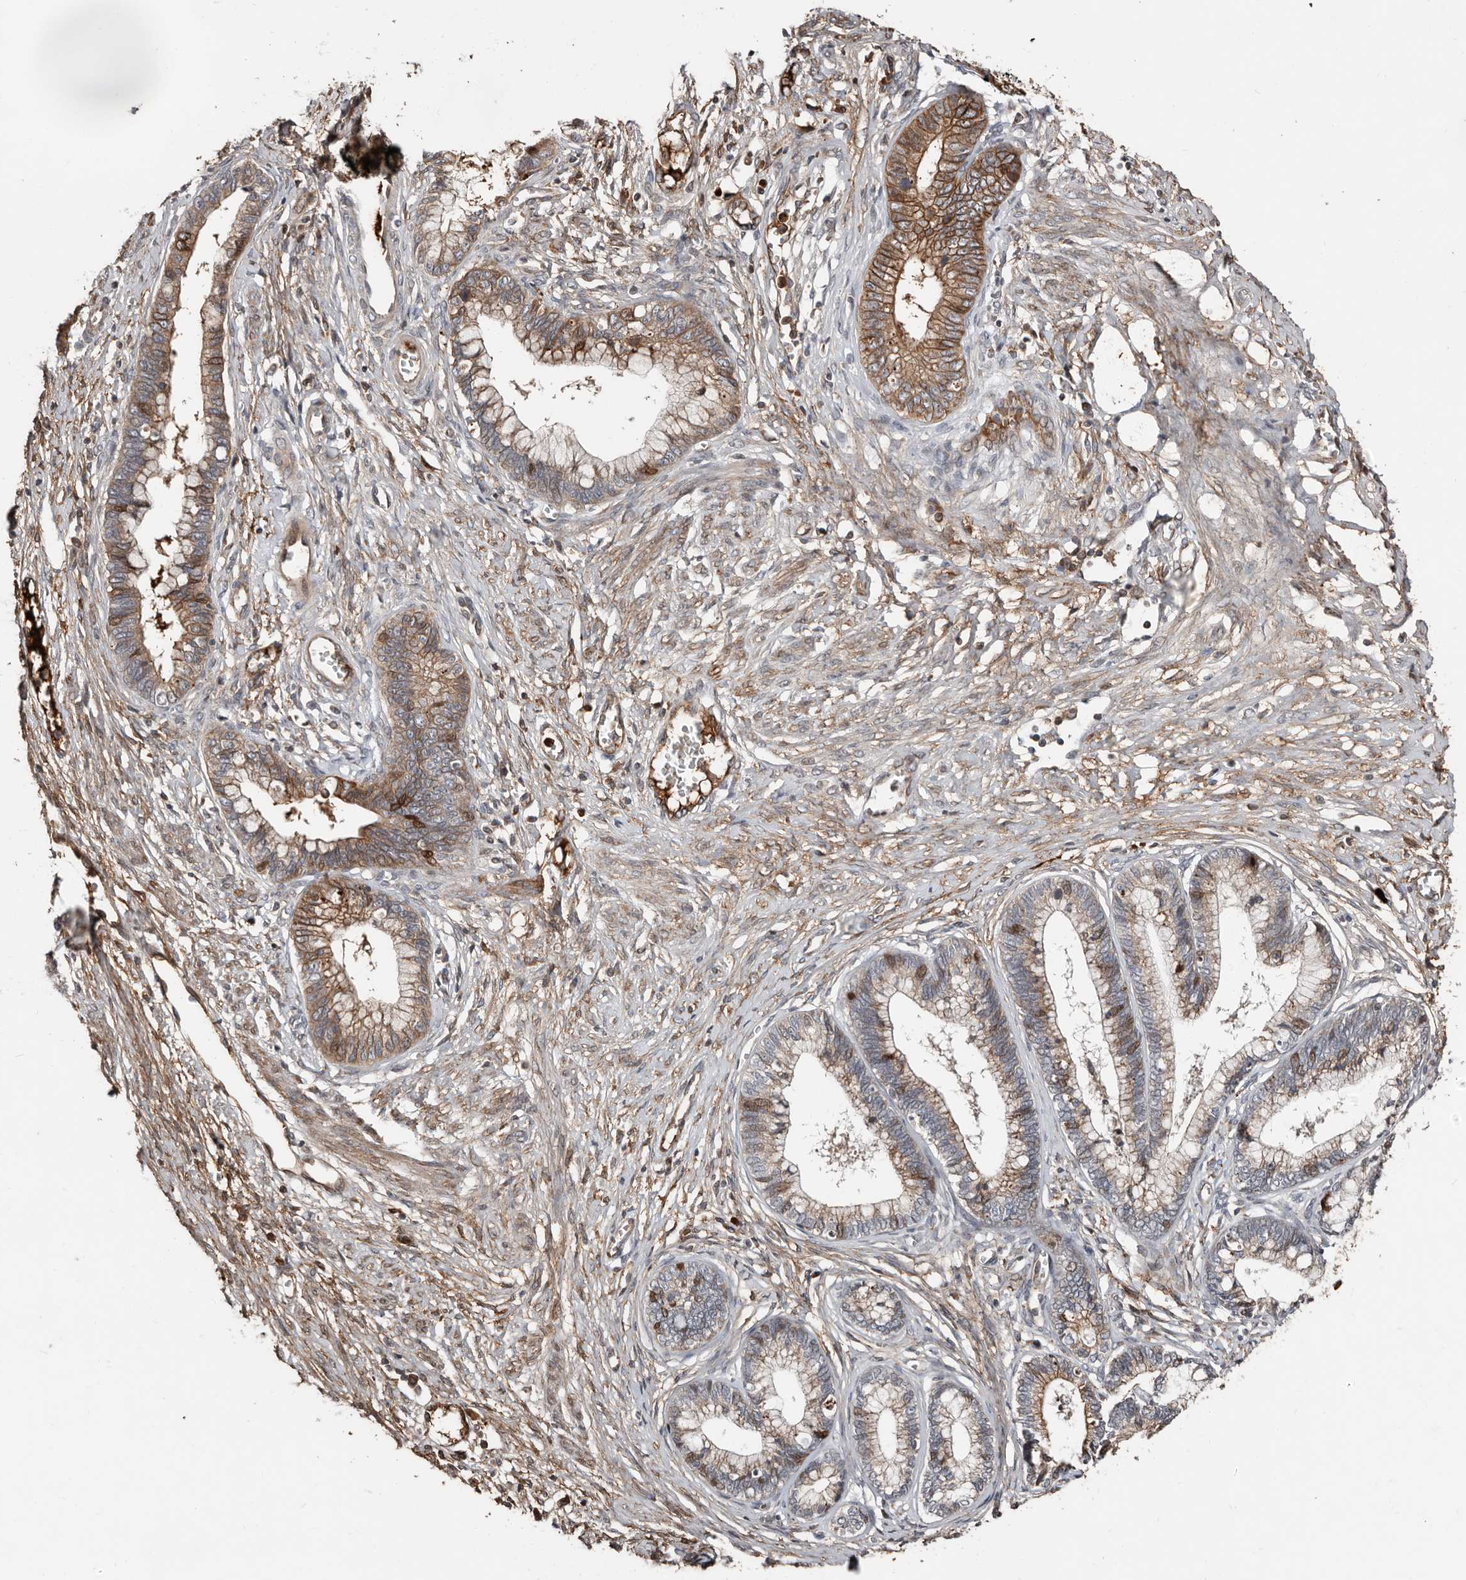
{"staining": {"intensity": "moderate", "quantity": ">75%", "location": "cytoplasmic/membranous"}, "tissue": "cervical cancer", "cell_type": "Tumor cells", "image_type": "cancer", "snomed": [{"axis": "morphology", "description": "Adenocarcinoma, NOS"}, {"axis": "topography", "description": "Cervix"}], "caption": "Tumor cells demonstrate medium levels of moderate cytoplasmic/membranous staining in about >75% of cells in adenocarcinoma (cervical).", "gene": "SMYD4", "patient": {"sex": "female", "age": 44}}